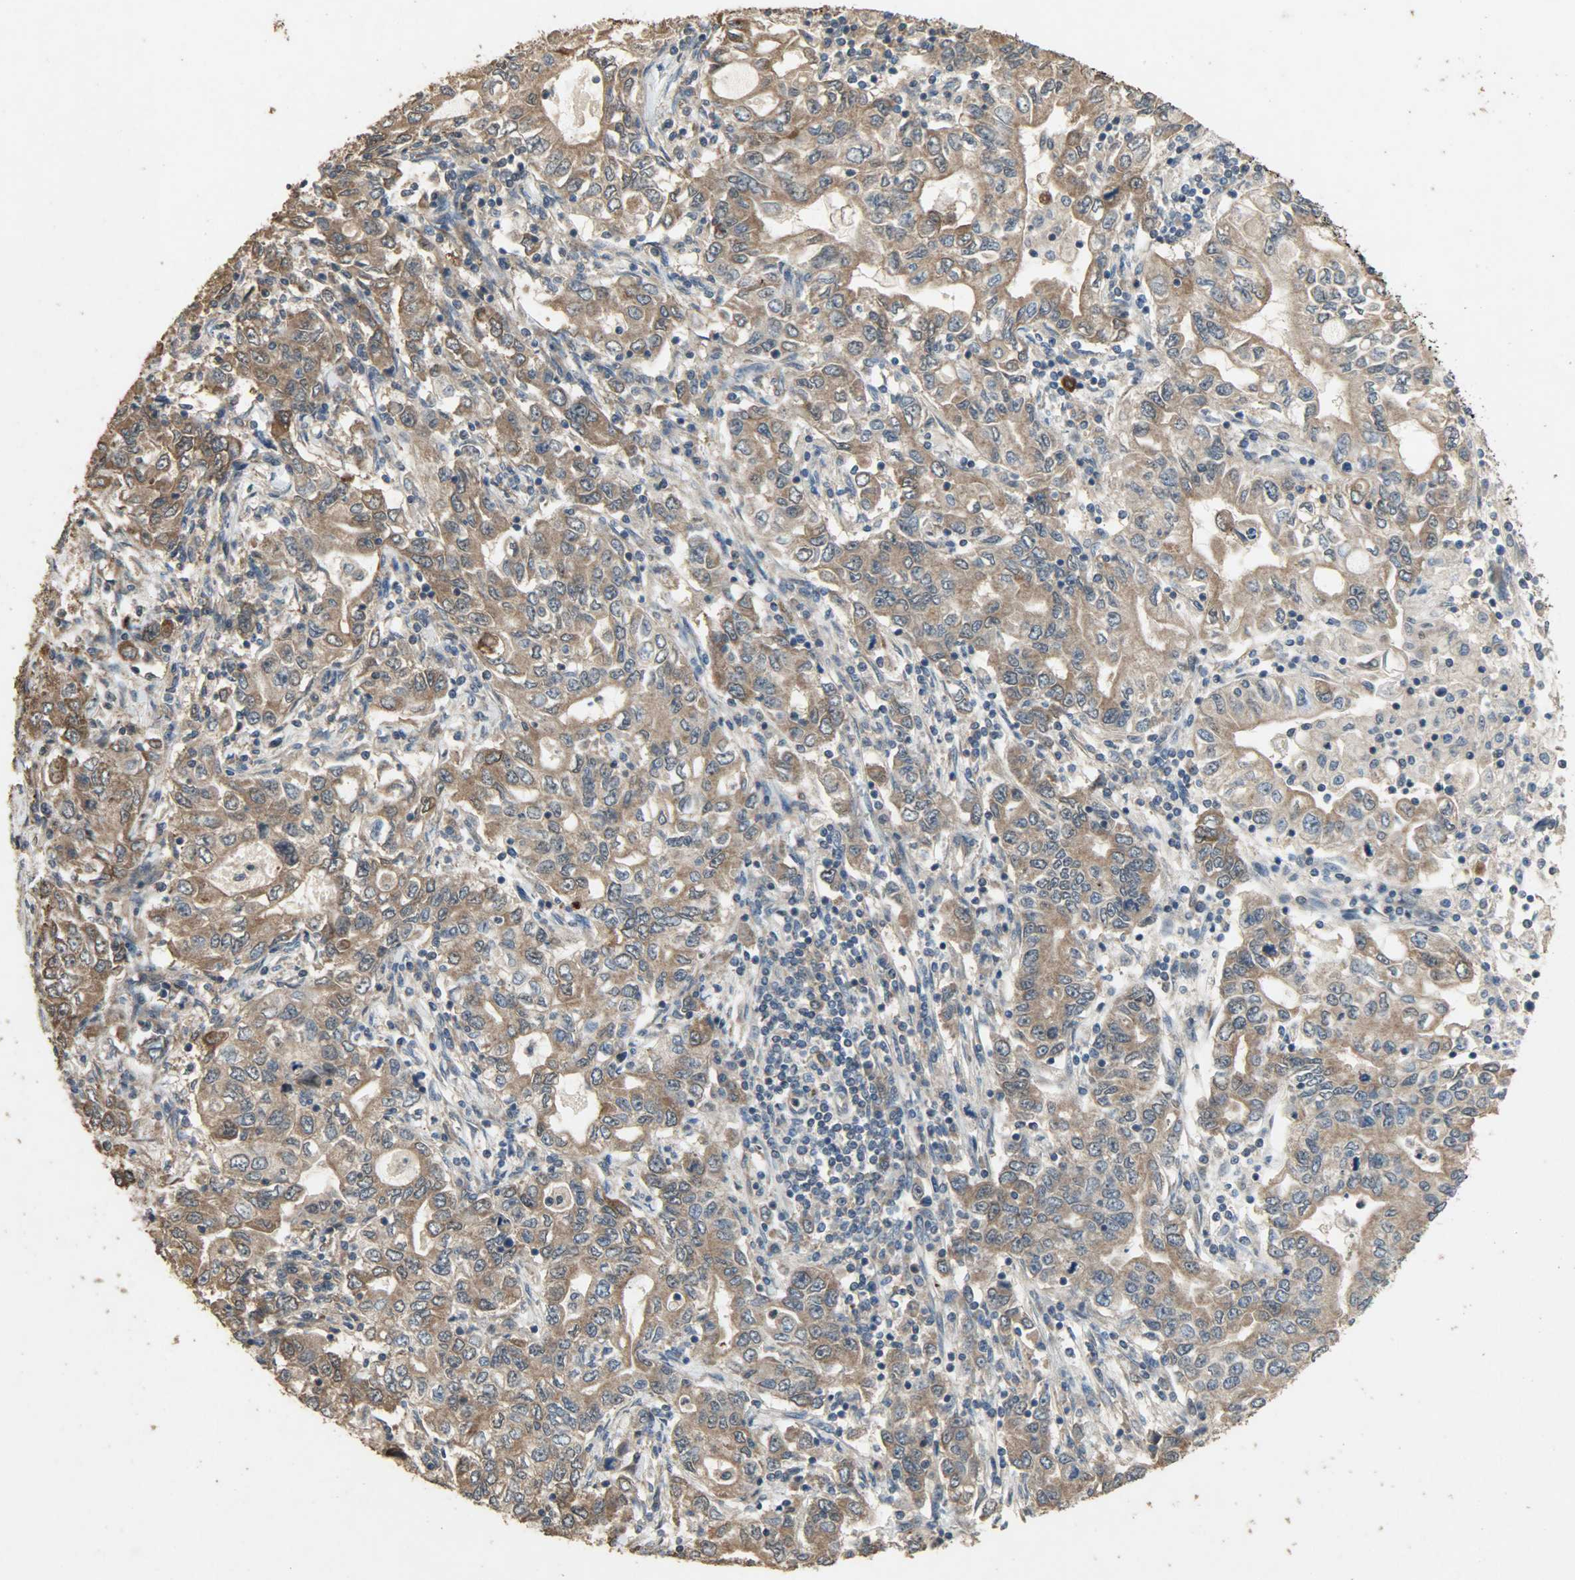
{"staining": {"intensity": "moderate", "quantity": ">75%", "location": "cytoplasmic/membranous"}, "tissue": "stomach cancer", "cell_type": "Tumor cells", "image_type": "cancer", "snomed": [{"axis": "morphology", "description": "Adenocarcinoma, NOS"}, {"axis": "topography", "description": "Stomach, lower"}], "caption": "IHC of human stomach cancer (adenocarcinoma) displays medium levels of moderate cytoplasmic/membranous positivity in approximately >75% of tumor cells. The staining was performed using DAB to visualize the protein expression in brown, while the nuclei were stained in blue with hematoxylin (Magnification: 20x).", "gene": "CDKN2C", "patient": {"sex": "female", "age": 72}}